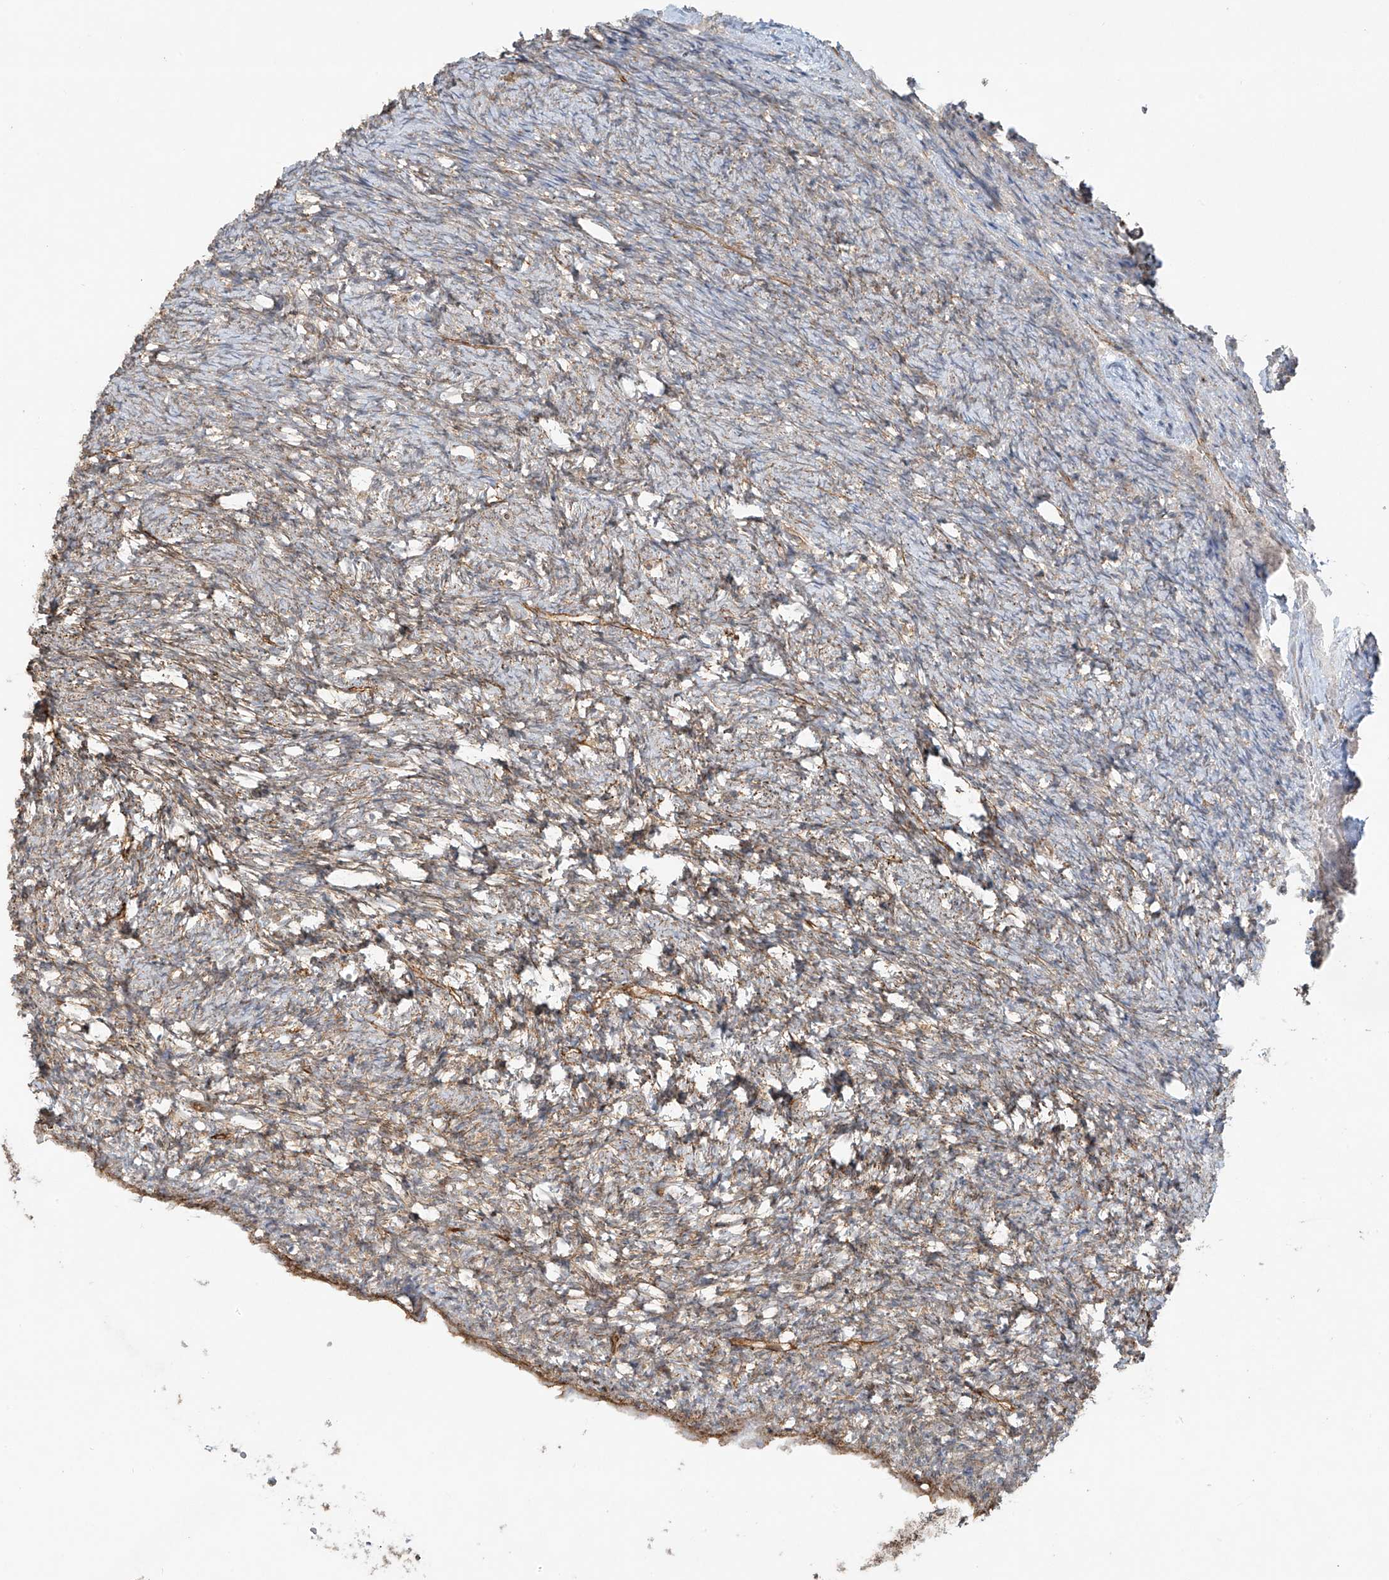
{"staining": {"intensity": "weak", "quantity": "25%-75%", "location": "cytoplasmic/membranous"}, "tissue": "ovary", "cell_type": "Ovarian stroma cells", "image_type": "normal", "snomed": [{"axis": "morphology", "description": "Normal tissue, NOS"}, {"axis": "morphology", "description": "Cyst, NOS"}, {"axis": "topography", "description": "Ovary"}], "caption": "Immunohistochemistry of normal ovary shows low levels of weak cytoplasmic/membranous staining in approximately 25%-75% of ovarian stroma cells. The protein of interest is stained brown, and the nuclei are stained in blue (DAB (3,3'-diaminobenzidine) IHC with brightfield microscopy, high magnification).", "gene": "TUBE1", "patient": {"sex": "female", "age": 33}}